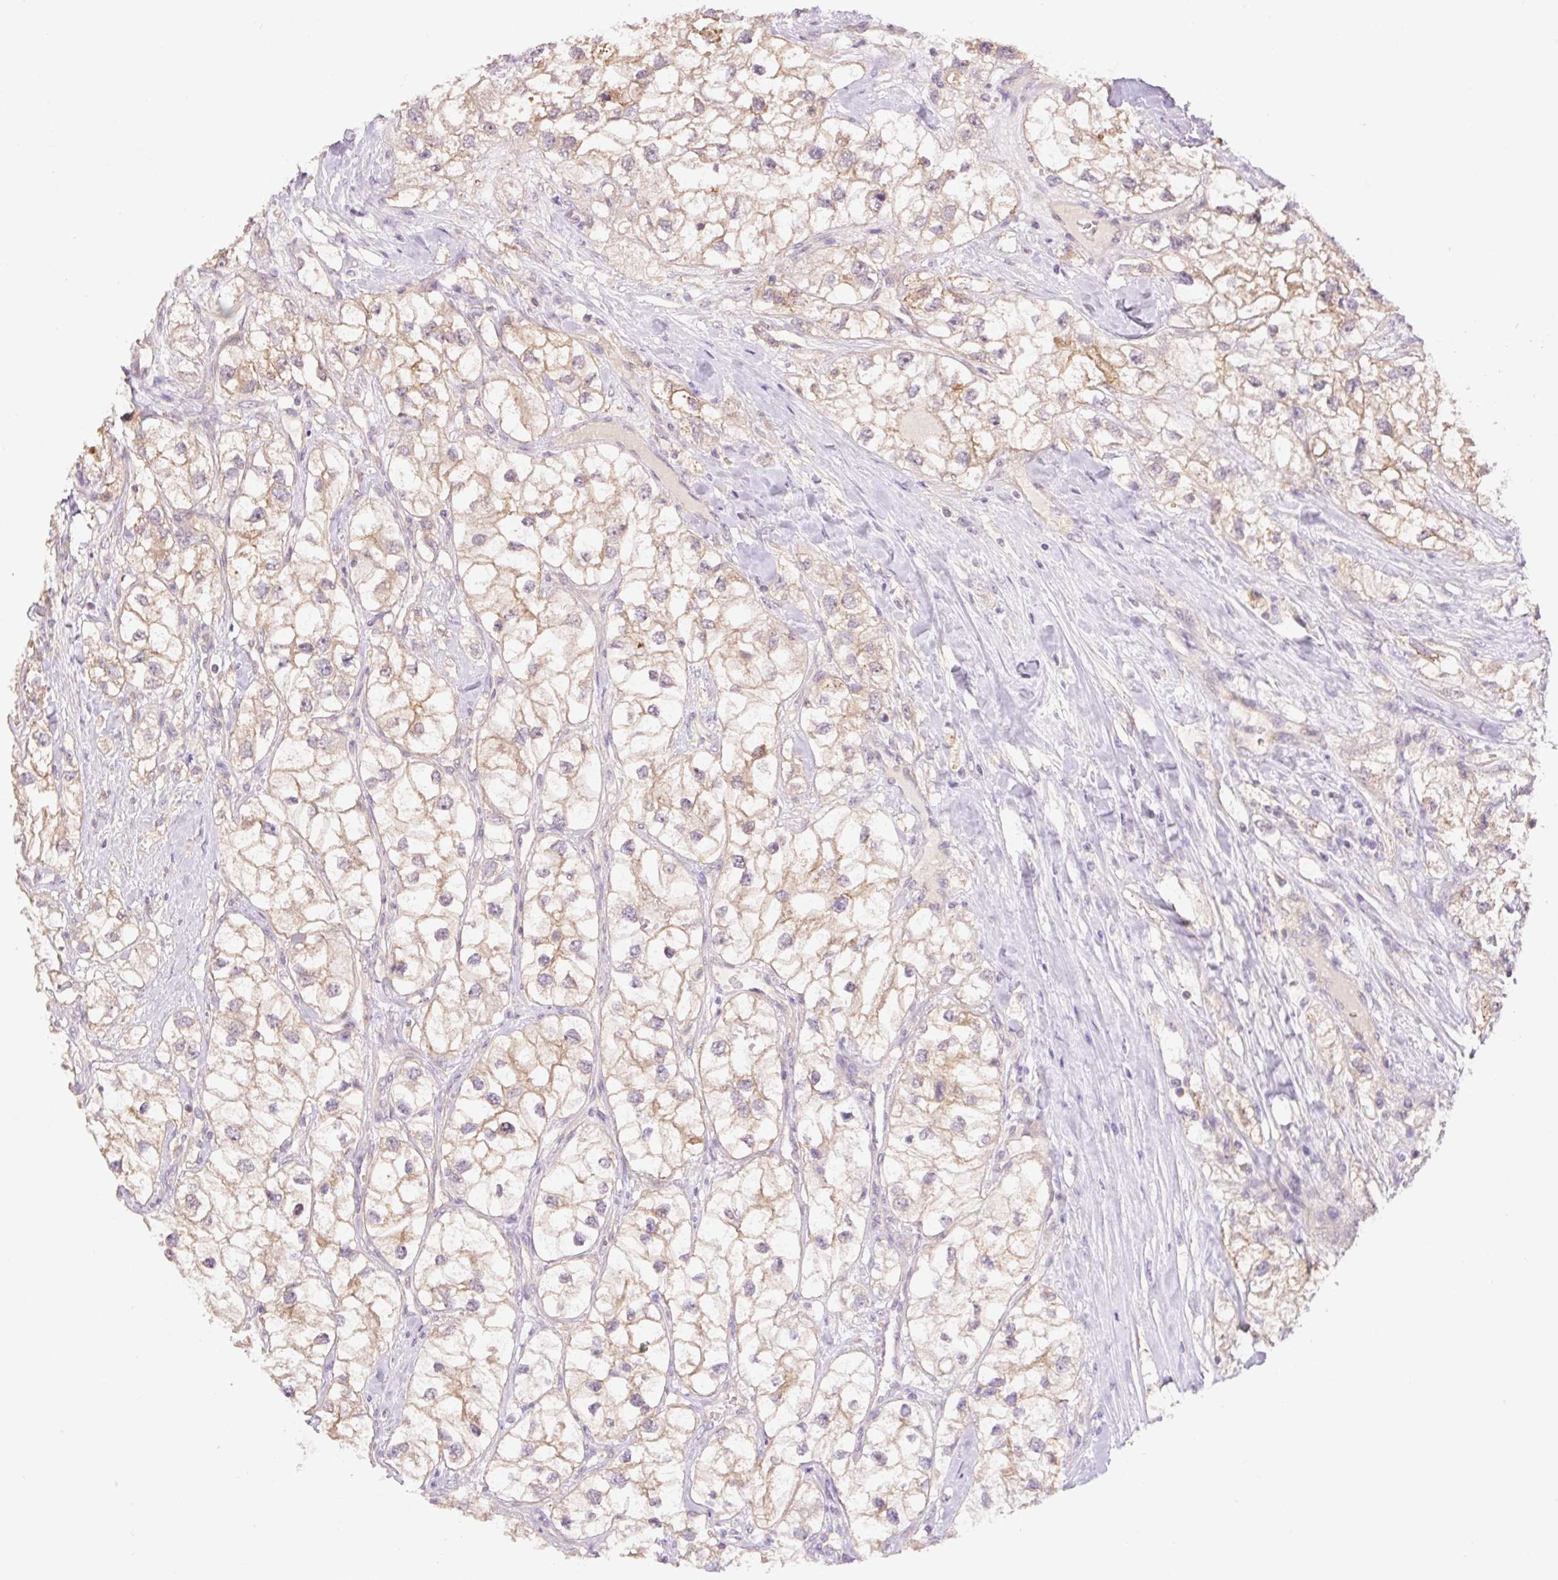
{"staining": {"intensity": "moderate", "quantity": "25%-75%", "location": "cytoplasmic/membranous"}, "tissue": "renal cancer", "cell_type": "Tumor cells", "image_type": "cancer", "snomed": [{"axis": "morphology", "description": "Adenocarcinoma, NOS"}, {"axis": "topography", "description": "Kidney"}], "caption": "An image of human renal cancer stained for a protein shows moderate cytoplasmic/membranous brown staining in tumor cells.", "gene": "COX8A", "patient": {"sex": "male", "age": 59}}